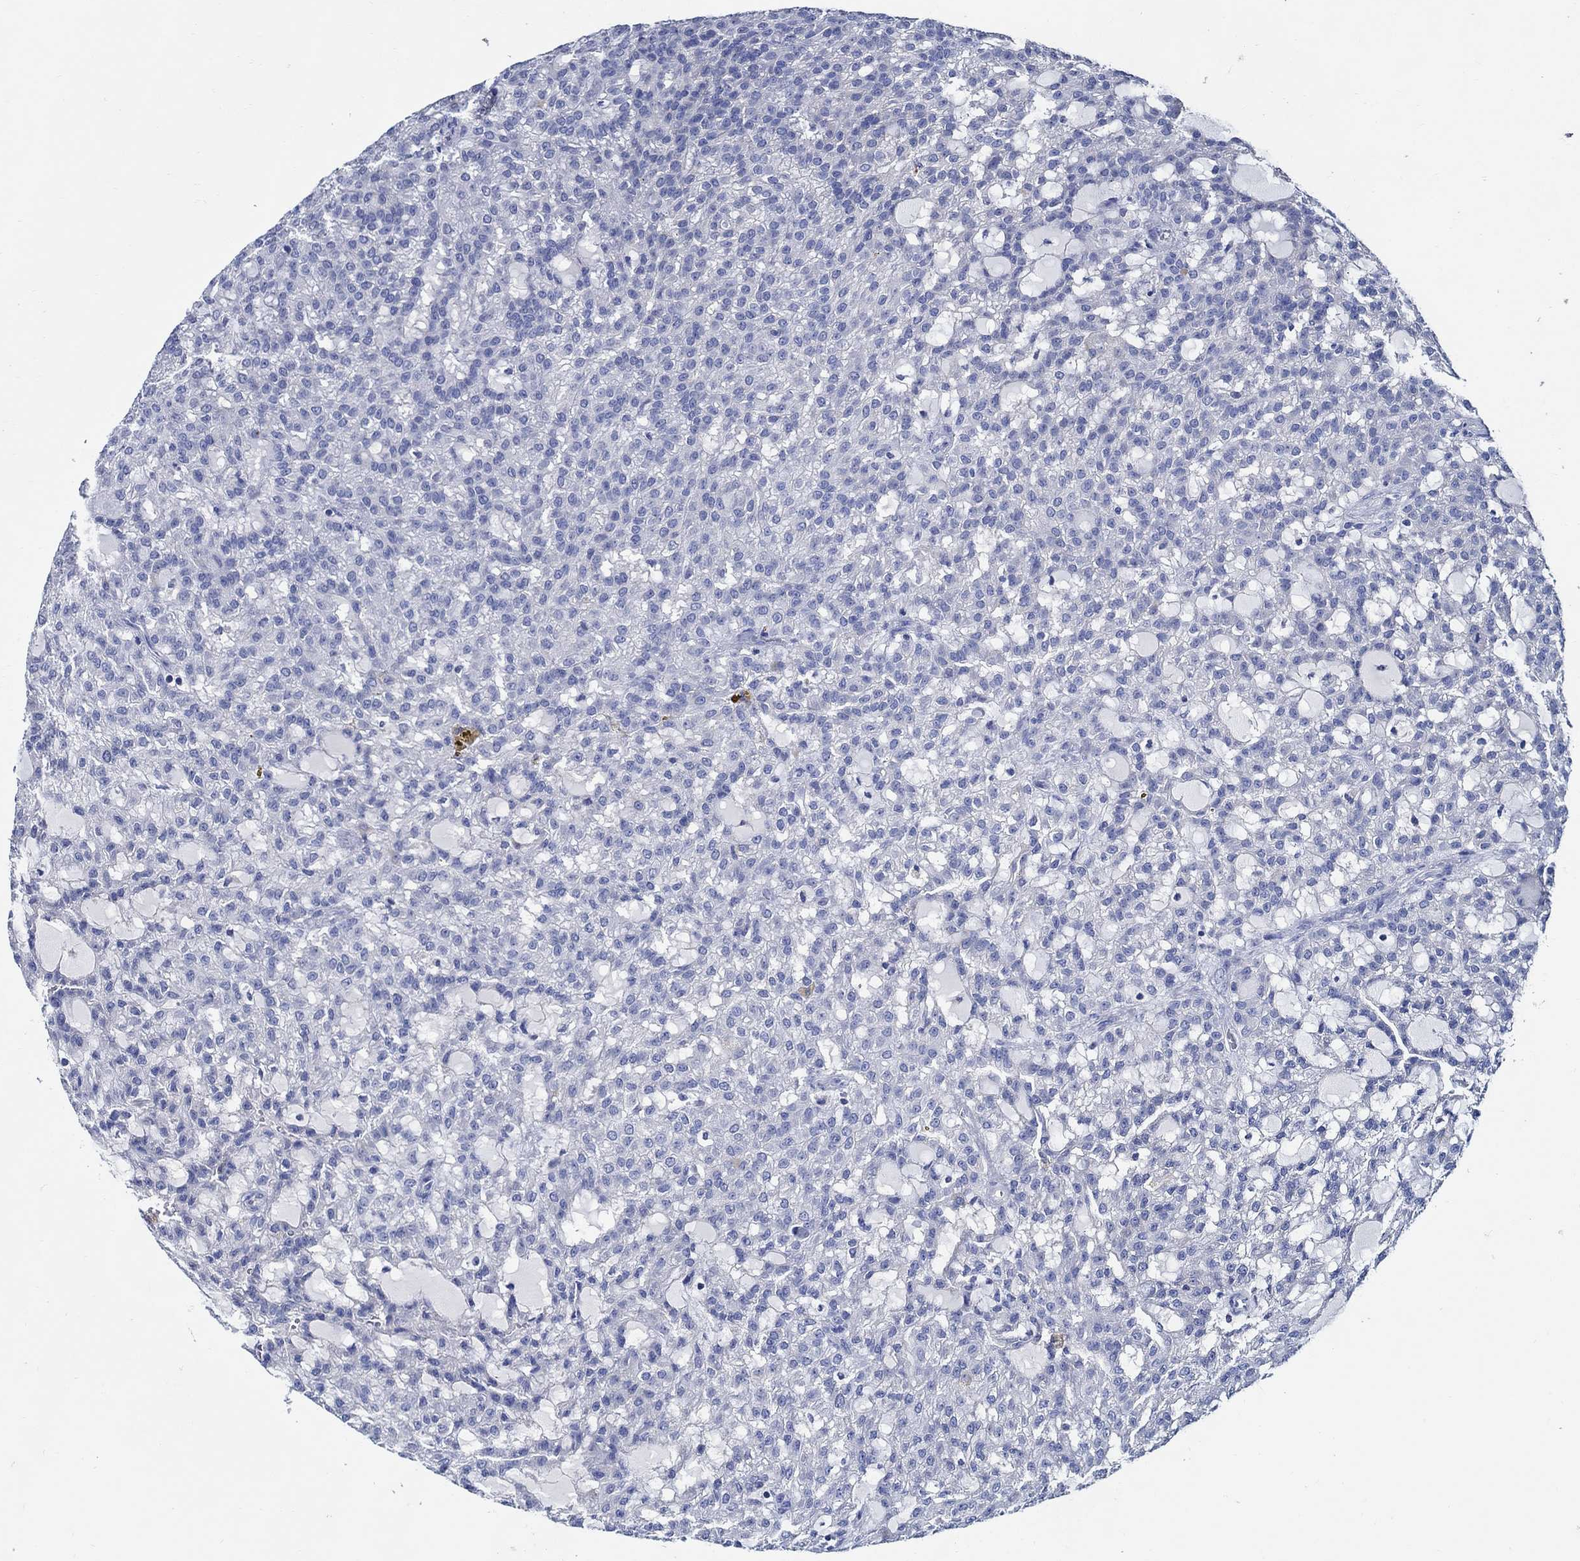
{"staining": {"intensity": "negative", "quantity": "none", "location": "none"}, "tissue": "renal cancer", "cell_type": "Tumor cells", "image_type": "cancer", "snomed": [{"axis": "morphology", "description": "Adenocarcinoma, NOS"}, {"axis": "topography", "description": "Kidney"}], "caption": "Immunohistochemistry of renal cancer (adenocarcinoma) exhibits no staining in tumor cells.", "gene": "SKOR1", "patient": {"sex": "male", "age": 63}}